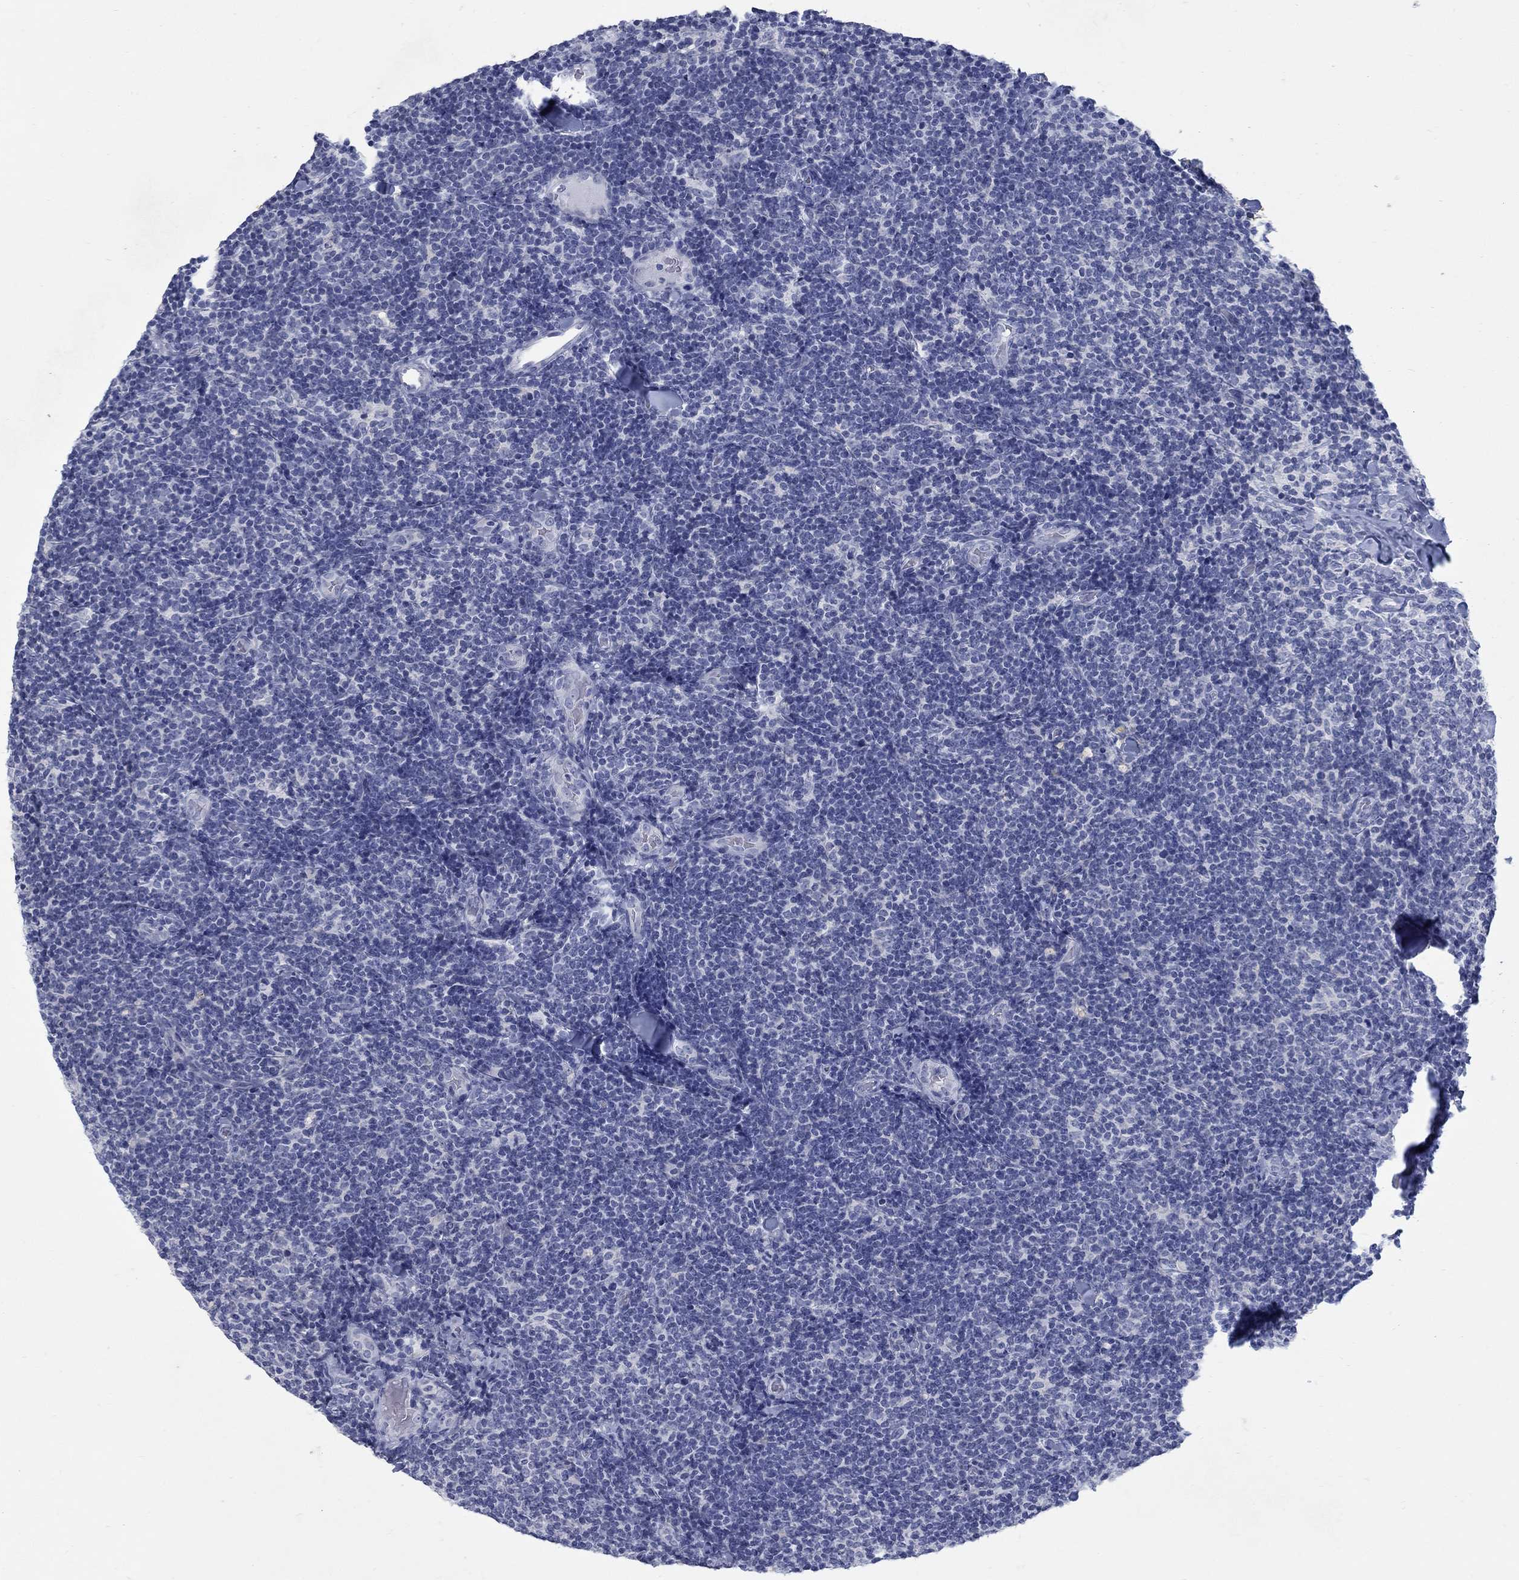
{"staining": {"intensity": "negative", "quantity": "none", "location": "none"}, "tissue": "lymphoma", "cell_type": "Tumor cells", "image_type": "cancer", "snomed": [{"axis": "morphology", "description": "Malignant lymphoma, non-Hodgkin's type, Low grade"}, {"axis": "topography", "description": "Lymph node"}], "caption": "DAB immunohistochemical staining of human lymphoma demonstrates no significant positivity in tumor cells. (DAB immunohistochemistry visualized using brightfield microscopy, high magnification).", "gene": "RFTN2", "patient": {"sex": "female", "age": 56}}